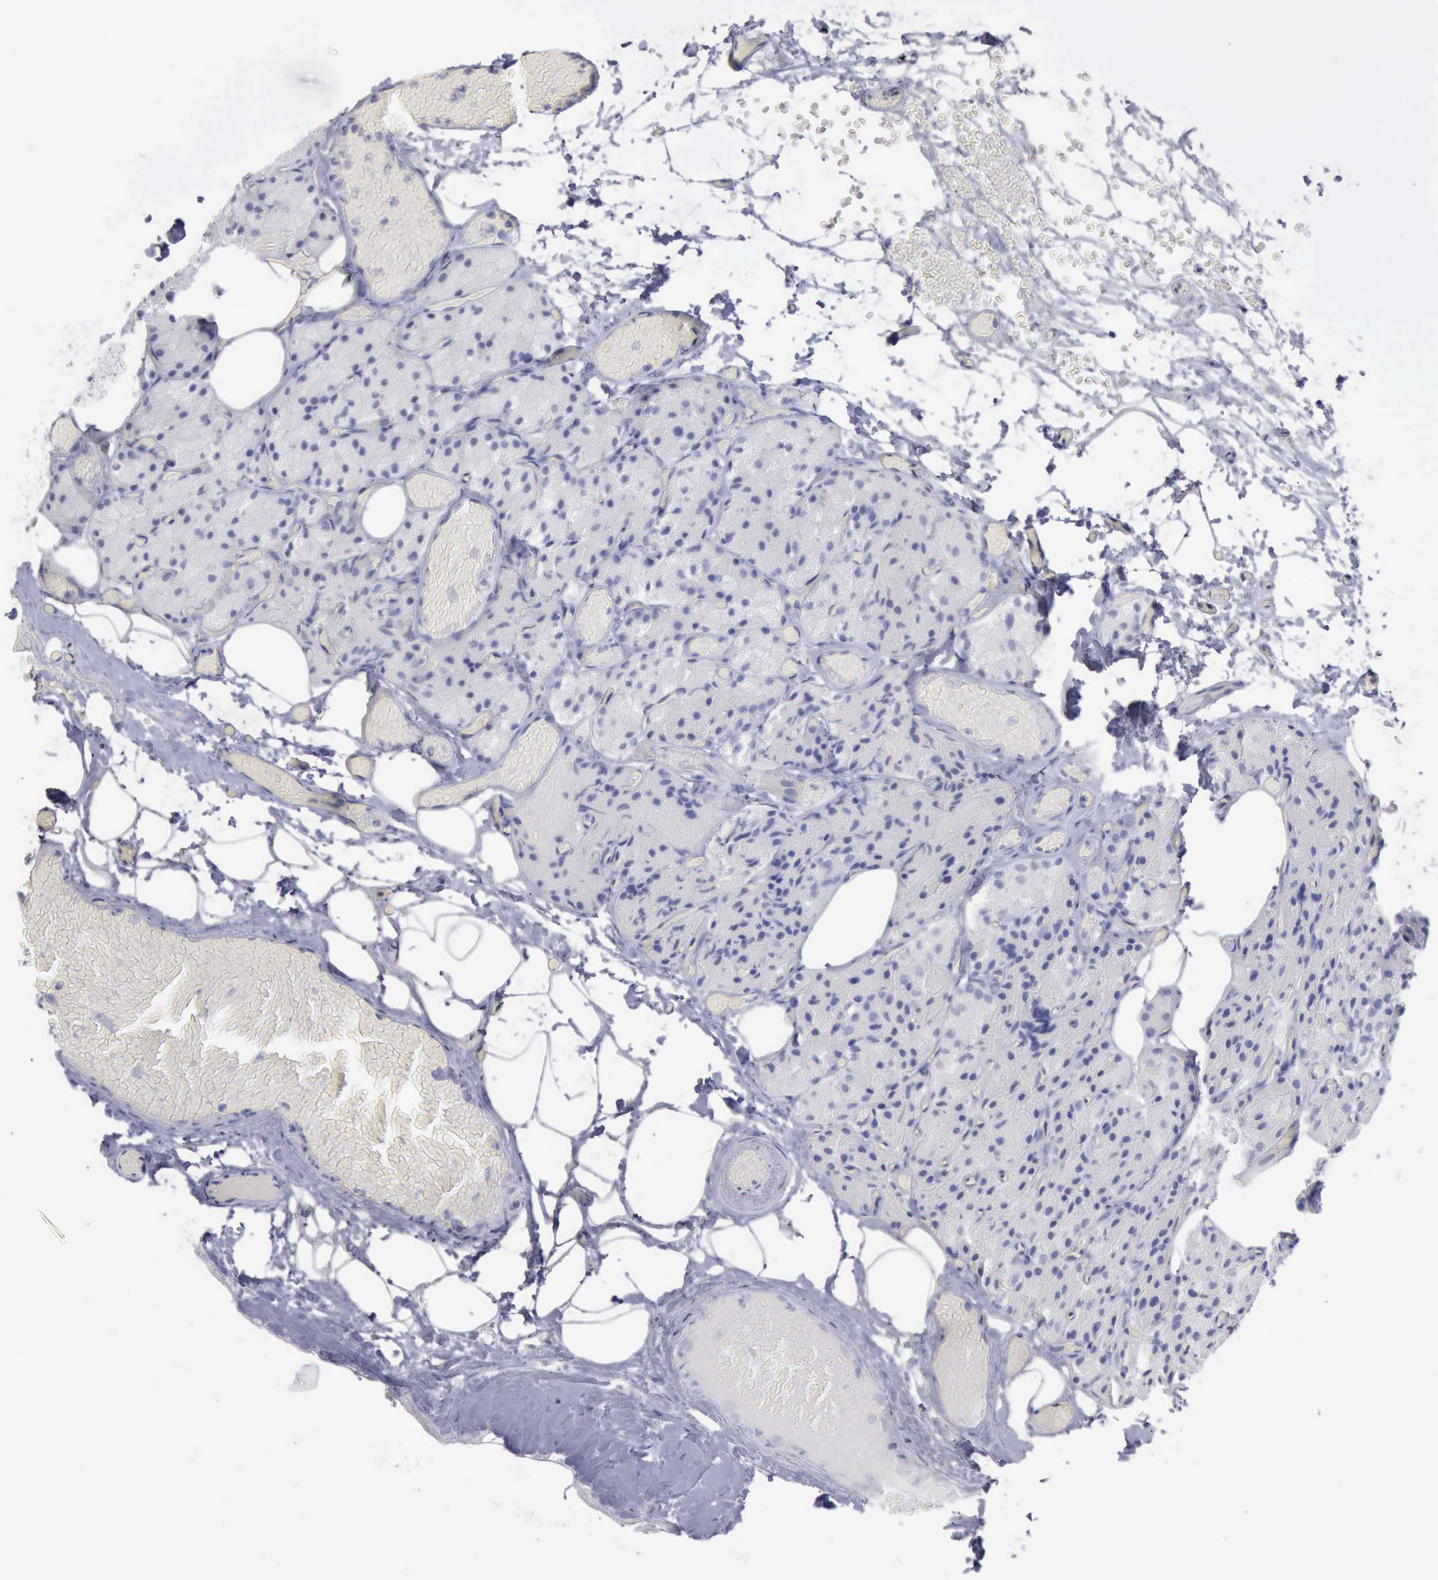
{"staining": {"intensity": "negative", "quantity": "none", "location": "none"}, "tissue": "parathyroid gland", "cell_type": "Glandular cells", "image_type": "normal", "snomed": [{"axis": "morphology", "description": "Normal tissue, NOS"}, {"axis": "topography", "description": "Skeletal muscle"}, {"axis": "topography", "description": "Parathyroid gland"}], "caption": "IHC micrograph of unremarkable parathyroid gland: parathyroid gland stained with DAB (3,3'-diaminobenzidine) exhibits no significant protein expression in glandular cells.", "gene": "KRT13", "patient": {"sex": "female", "age": 37}}